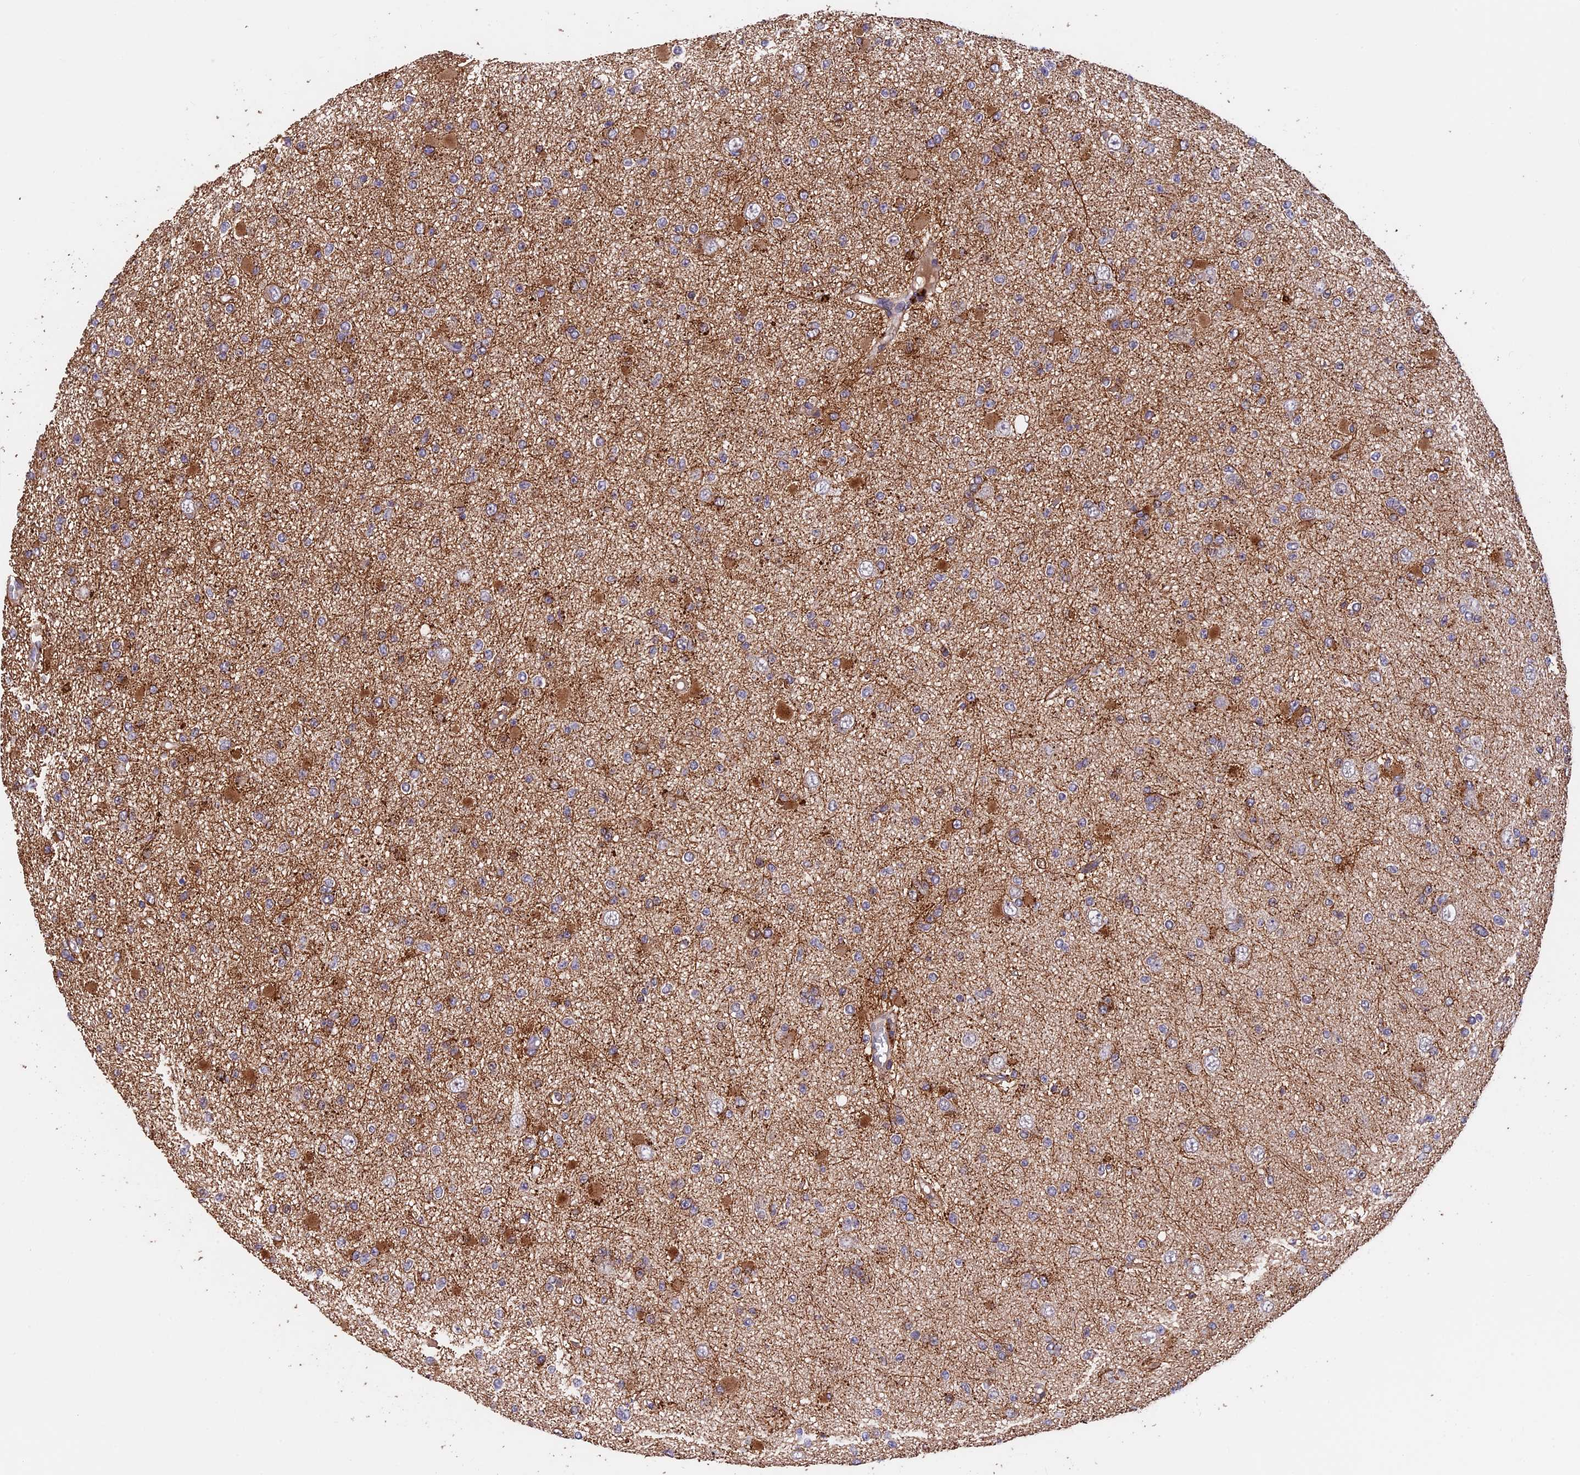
{"staining": {"intensity": "moderate", "quantity": "25%-75%", "location": "cytoplasmic/membranous"}, "tissue": "glioma", "cell_type": "Tumor cells", "image_type": "cancer", "snomed": [{"axis": "morphology", "description": "Glioma, malignant, Low grade"}, {"axis": "topography", "description": "Brain"}], "caption": "Malignant glioma (low-grade) stained for a protein demonstrates moderate cytoplasmic/membranous positivity in tumor cells.", "gene": "PKD2L2", "patient": {"sex": "female", "age": 22}}